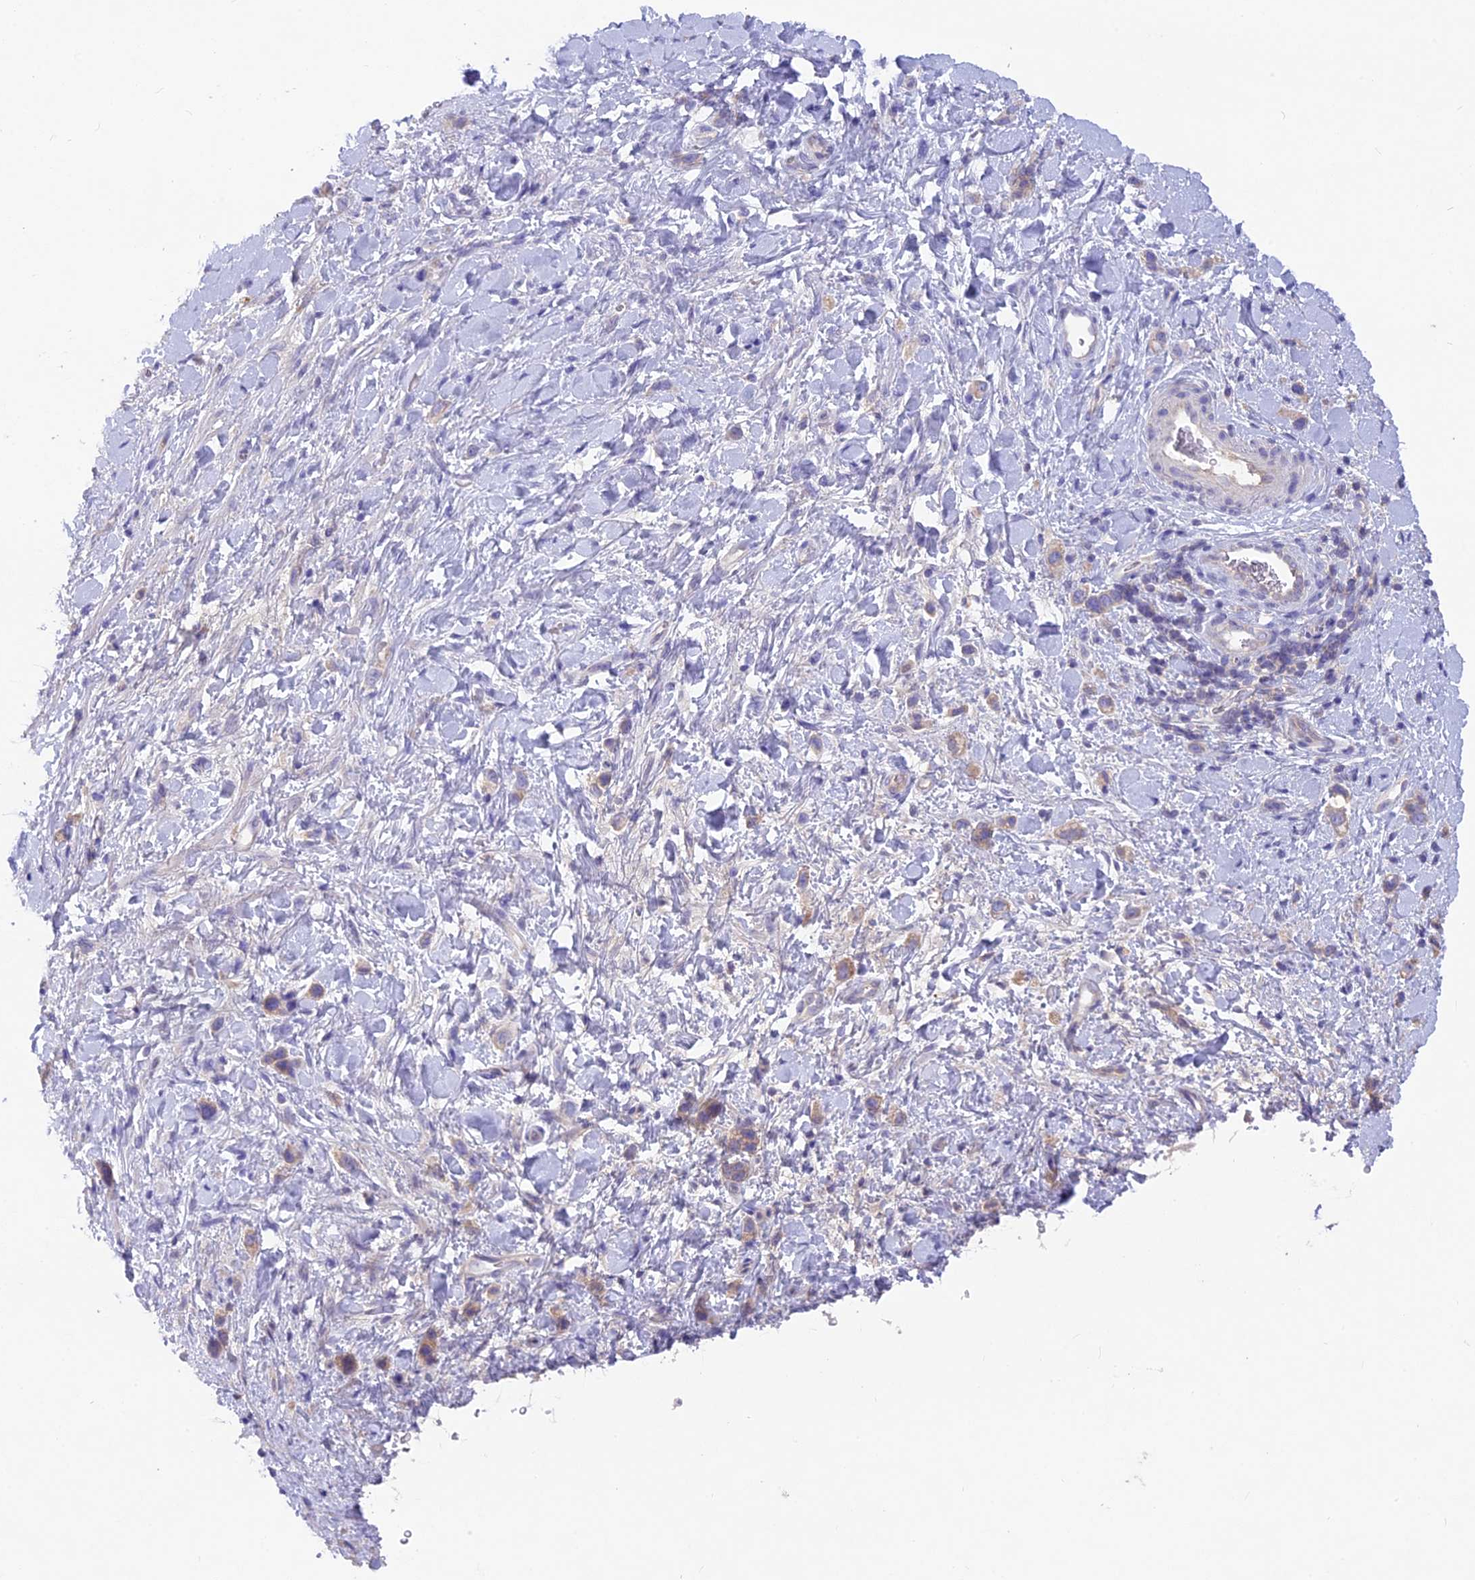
{"staining": {"intensity": "weak", "quantity": "<25%", "location": "cytoplasmic/membranous"}, "tissue": "stomach cancer", "cell_type": "Tumor cells", "image_type": "cancer", "snomed": [{"axis": "morphology", "description": "Adenocarcinoma, NOS"}, {"axis": "topography", "description": "Stomach"}], "caption": "This is an immunohistochemistry photomicrograph of human stomach adenocarcinoma. There is no staining in tumor cells.", "gene": "PZP", "patient": {"sex": "female", "age": 65}}